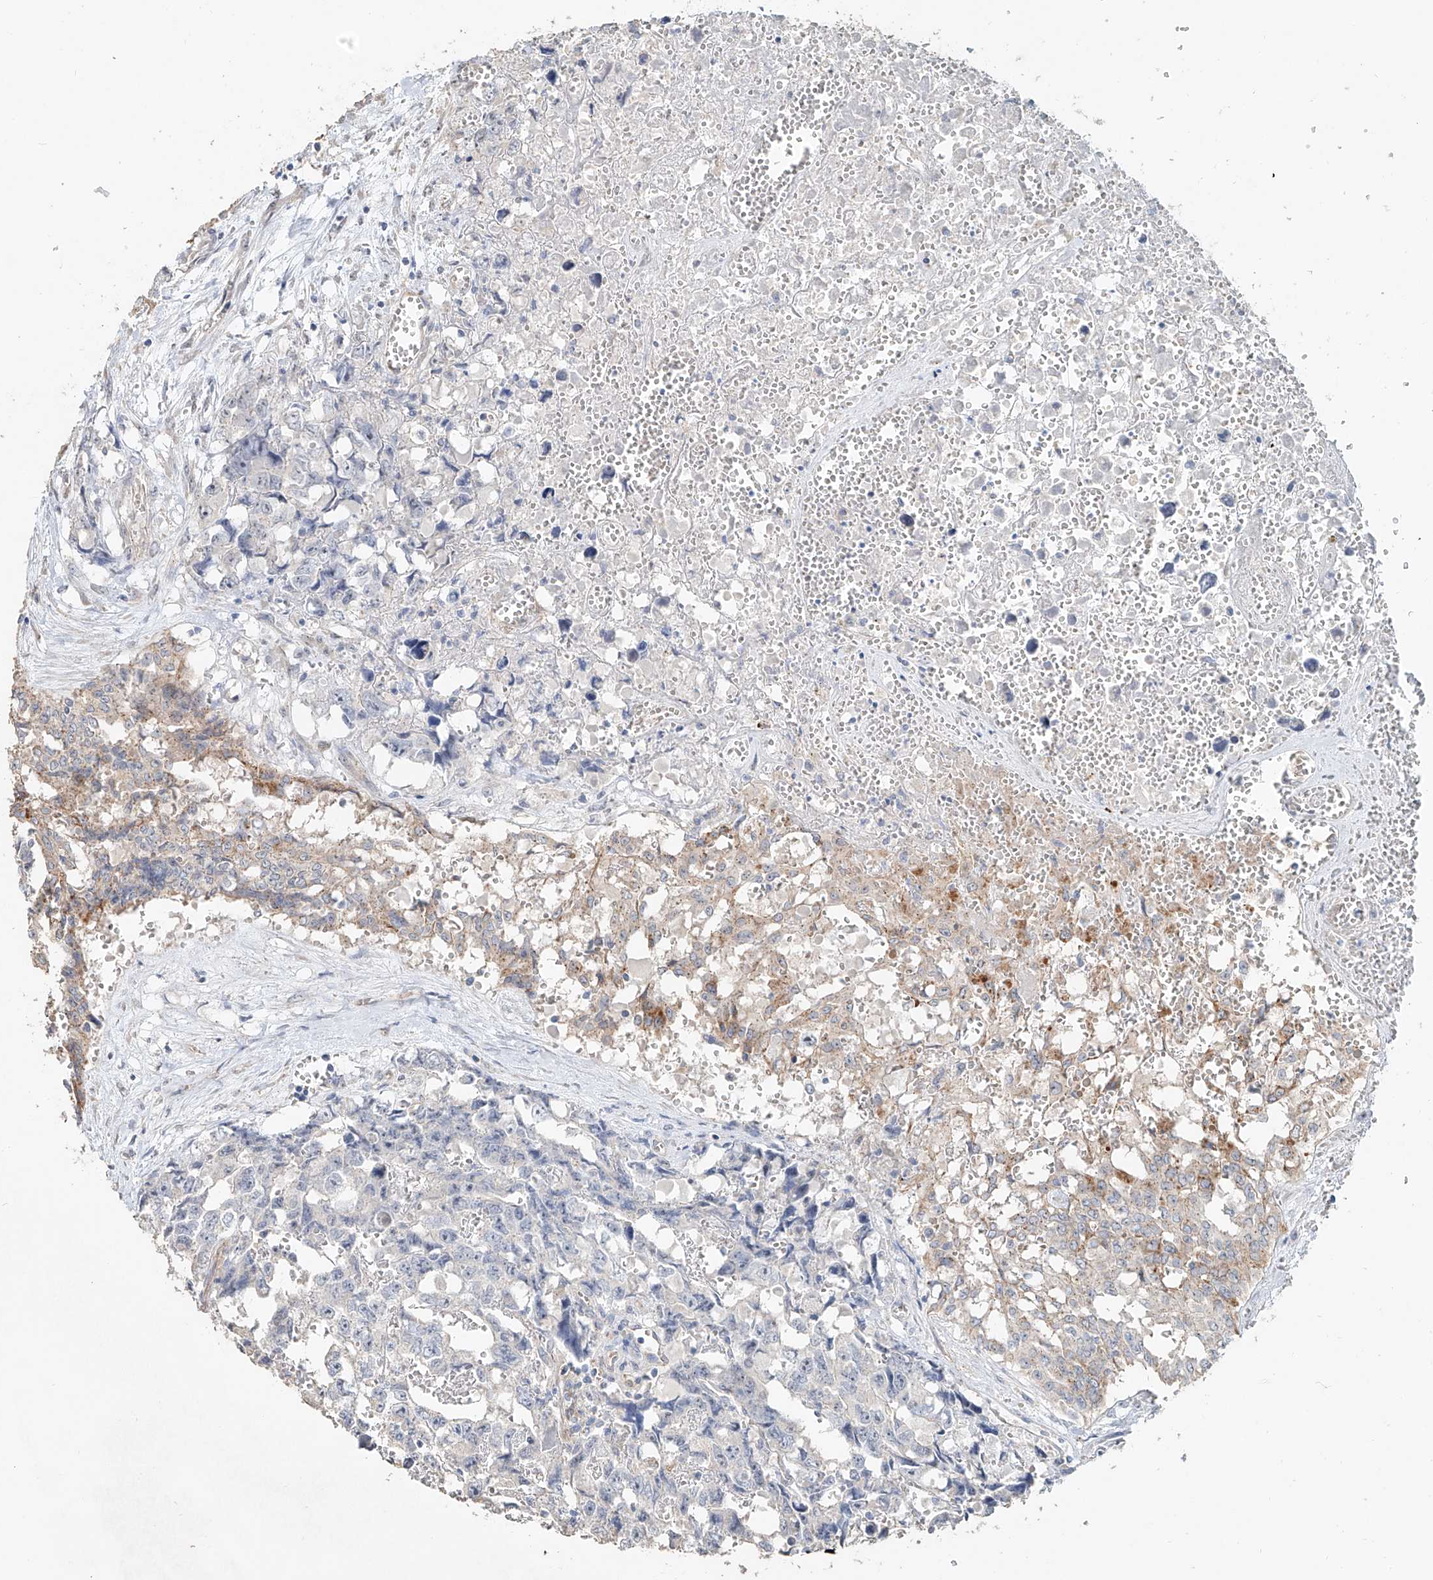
{"staining": {"intensity": "negative", "quantity": "none", "location": "none"}, "tissue": "testis cancer", "cell_type": "Tumor cells", "image_type": "cancer", "snomed": [{"axis": "morphology", "description": "Carcinoma, Embryonal, NOS"}, {"axis": "topography", "description": "Testis"}], "caption": "This is an immunohistochemistry (IHC) photomicrograph of testis cancer. There is no expression in tumor cells.", "gene": "TRIM47", "patient": {"sex": "male", "age": 31}}